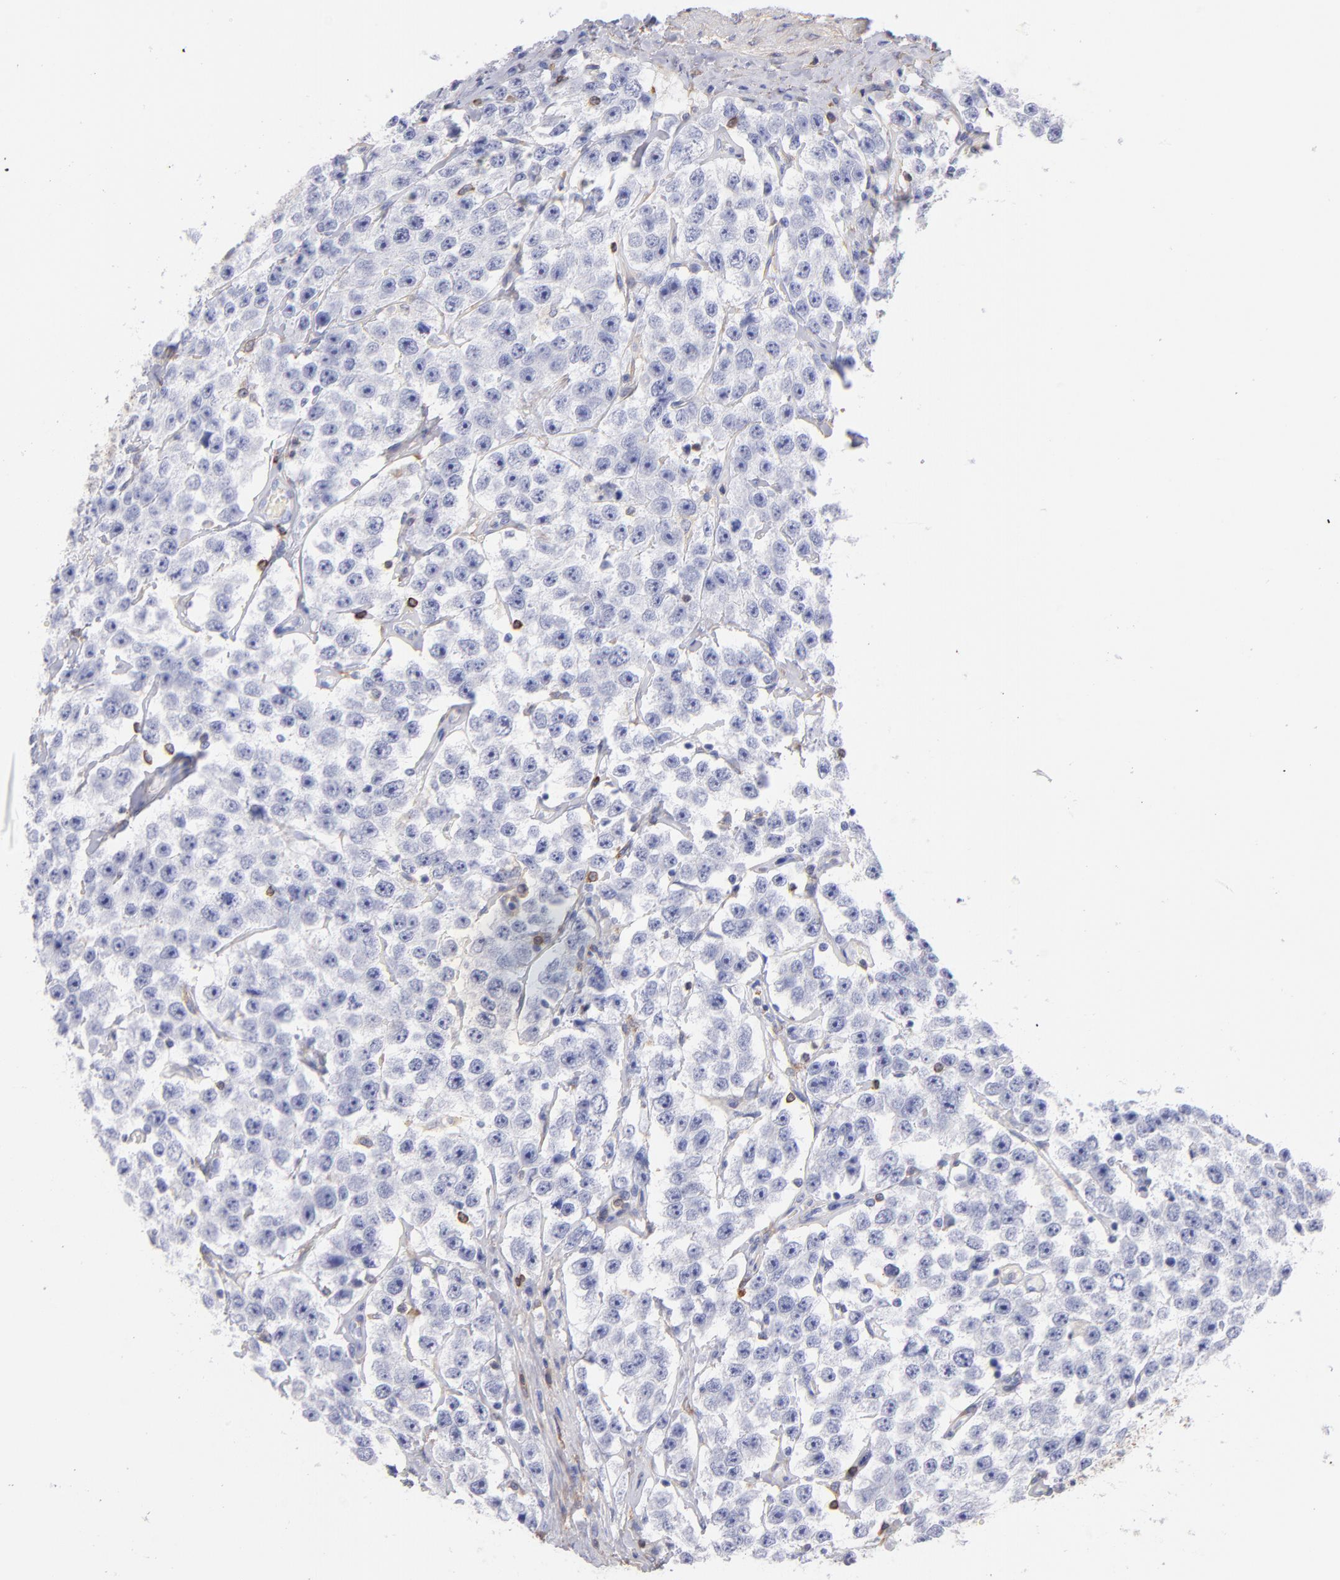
{"staining": {"intensity": "negative", "quantity": "none", "location": "none"}, "tissue": "testis cancer", "cell_type": "Tumor cells", "image_type": "cancer", "snomed": [{"axis": "morphology", "description": "Seminoma, NOS"}, {"axis": "topography", "description": "Testis"}], "caption": "The histopathology image shows no staining of tumor cells in testis cancer (seminoma). (Stains: DAB (3,3'-diaminobenzidine) immunohistochemistry (IHC) with hematoxylin counter stain, Microscopy: brightfield microscopy at high magnification).", "gene": "PRKCA", "patient": {"sex": "male", "age": 52}}